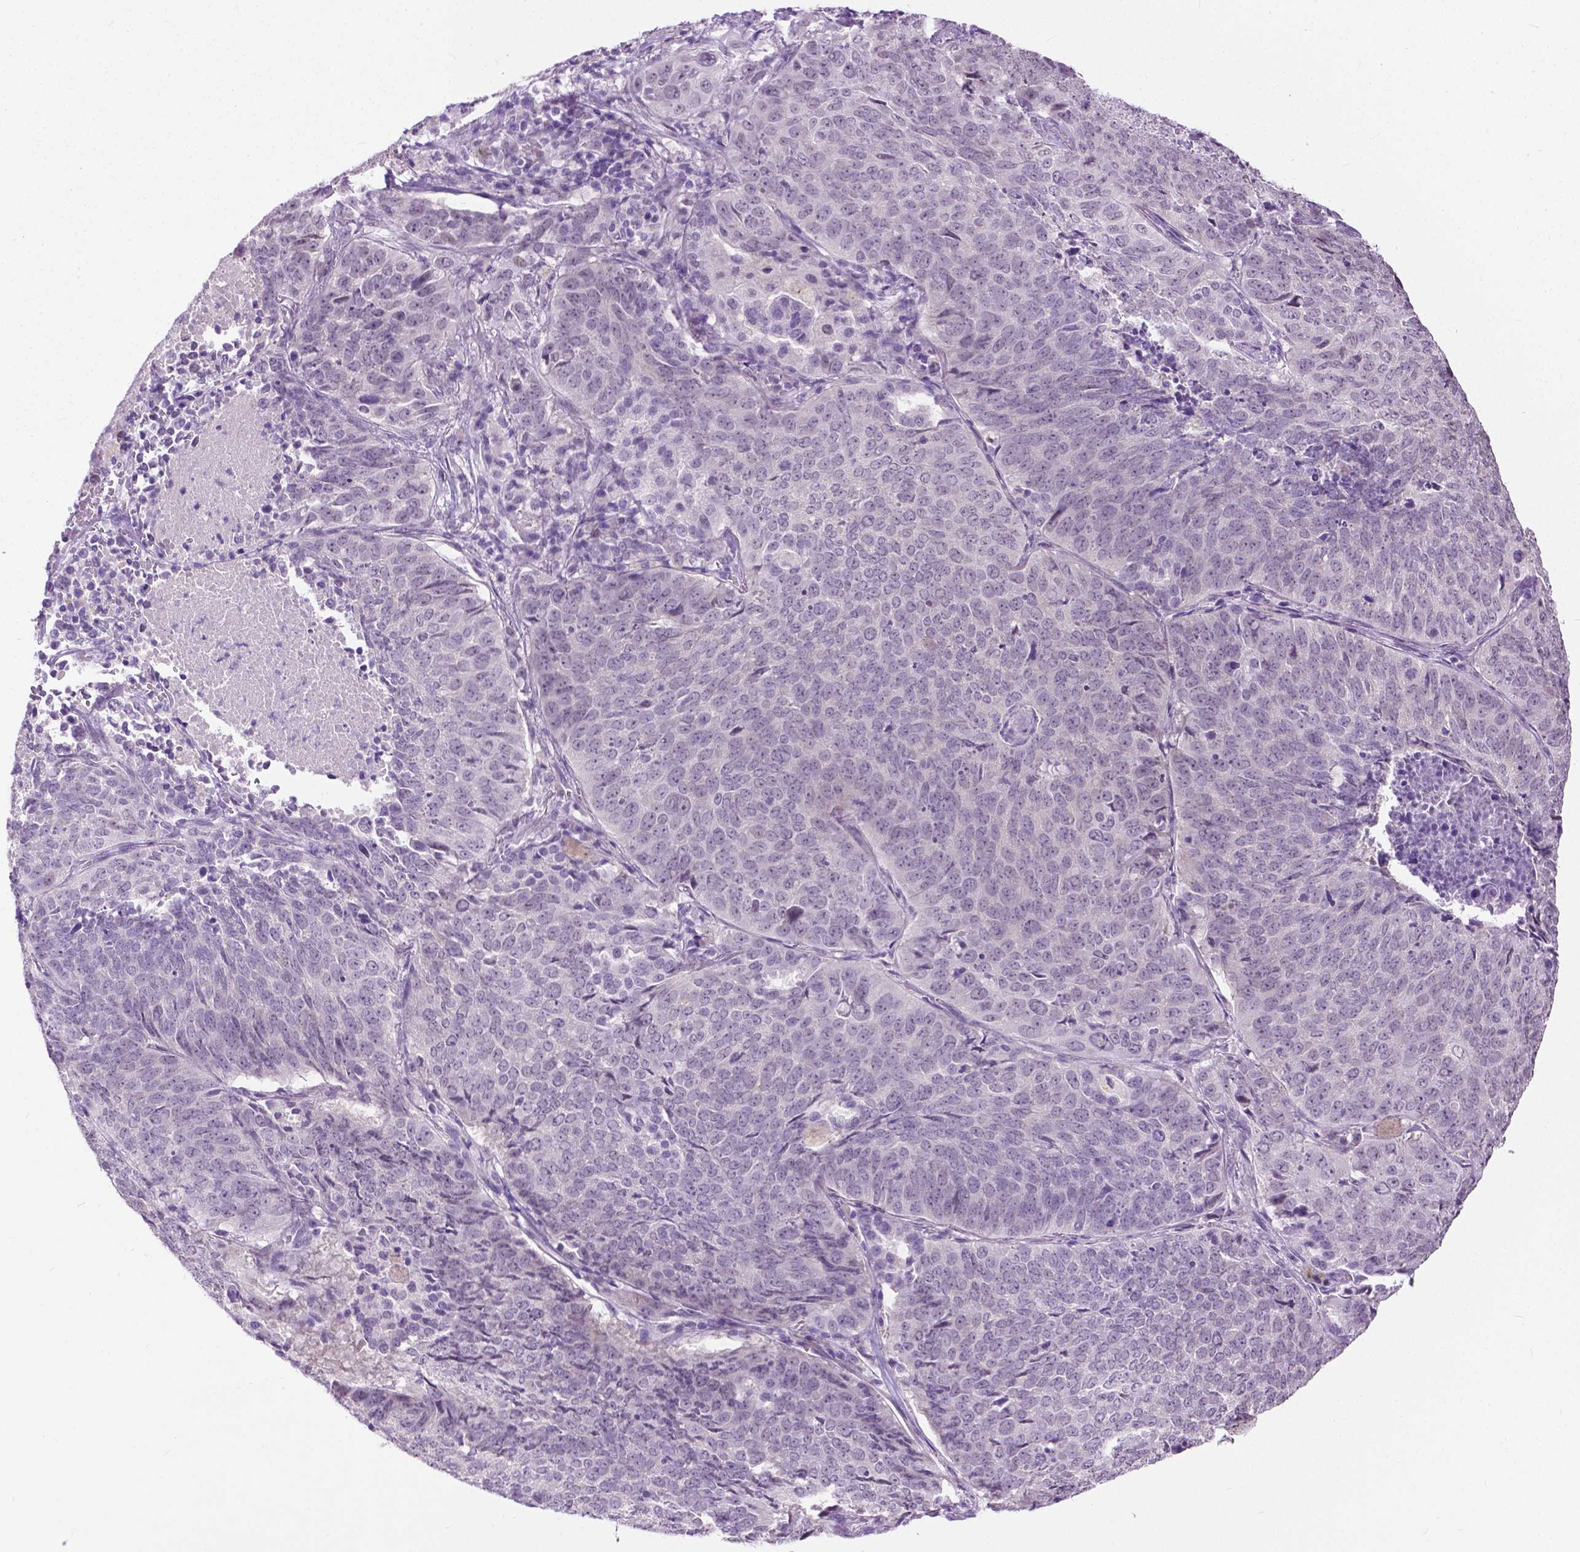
{"staining": {"intensity": "negative", "quantity": "none", "location": "none"}, "tissue": "lung cancer", "cell_type": "Tumor cells", "image_type": "cancer", "snomed": [{"axis": "morphology", "description": "Normal tissue, NOS"}, {"axis": "morphology", "description": "Squamous cell carcinoma, NOS"}, {"axis": "topography", "description": "Bronchus"}, {"axis": "topography", "description": "Lung"}], "caption": "High magnification brightfield microscopy of lung squamous cell carcinoma stained with DAB (brown) and counterstained with hematoxylin (blue): tumor cells show no significant staining. (Brightfield microscopy of DAB (3,3'-diaminobenzidine) immunohistochemistry at high magnification).", "gene": "GPR37L1", "patient": {"sex": "male", "age": 64}}